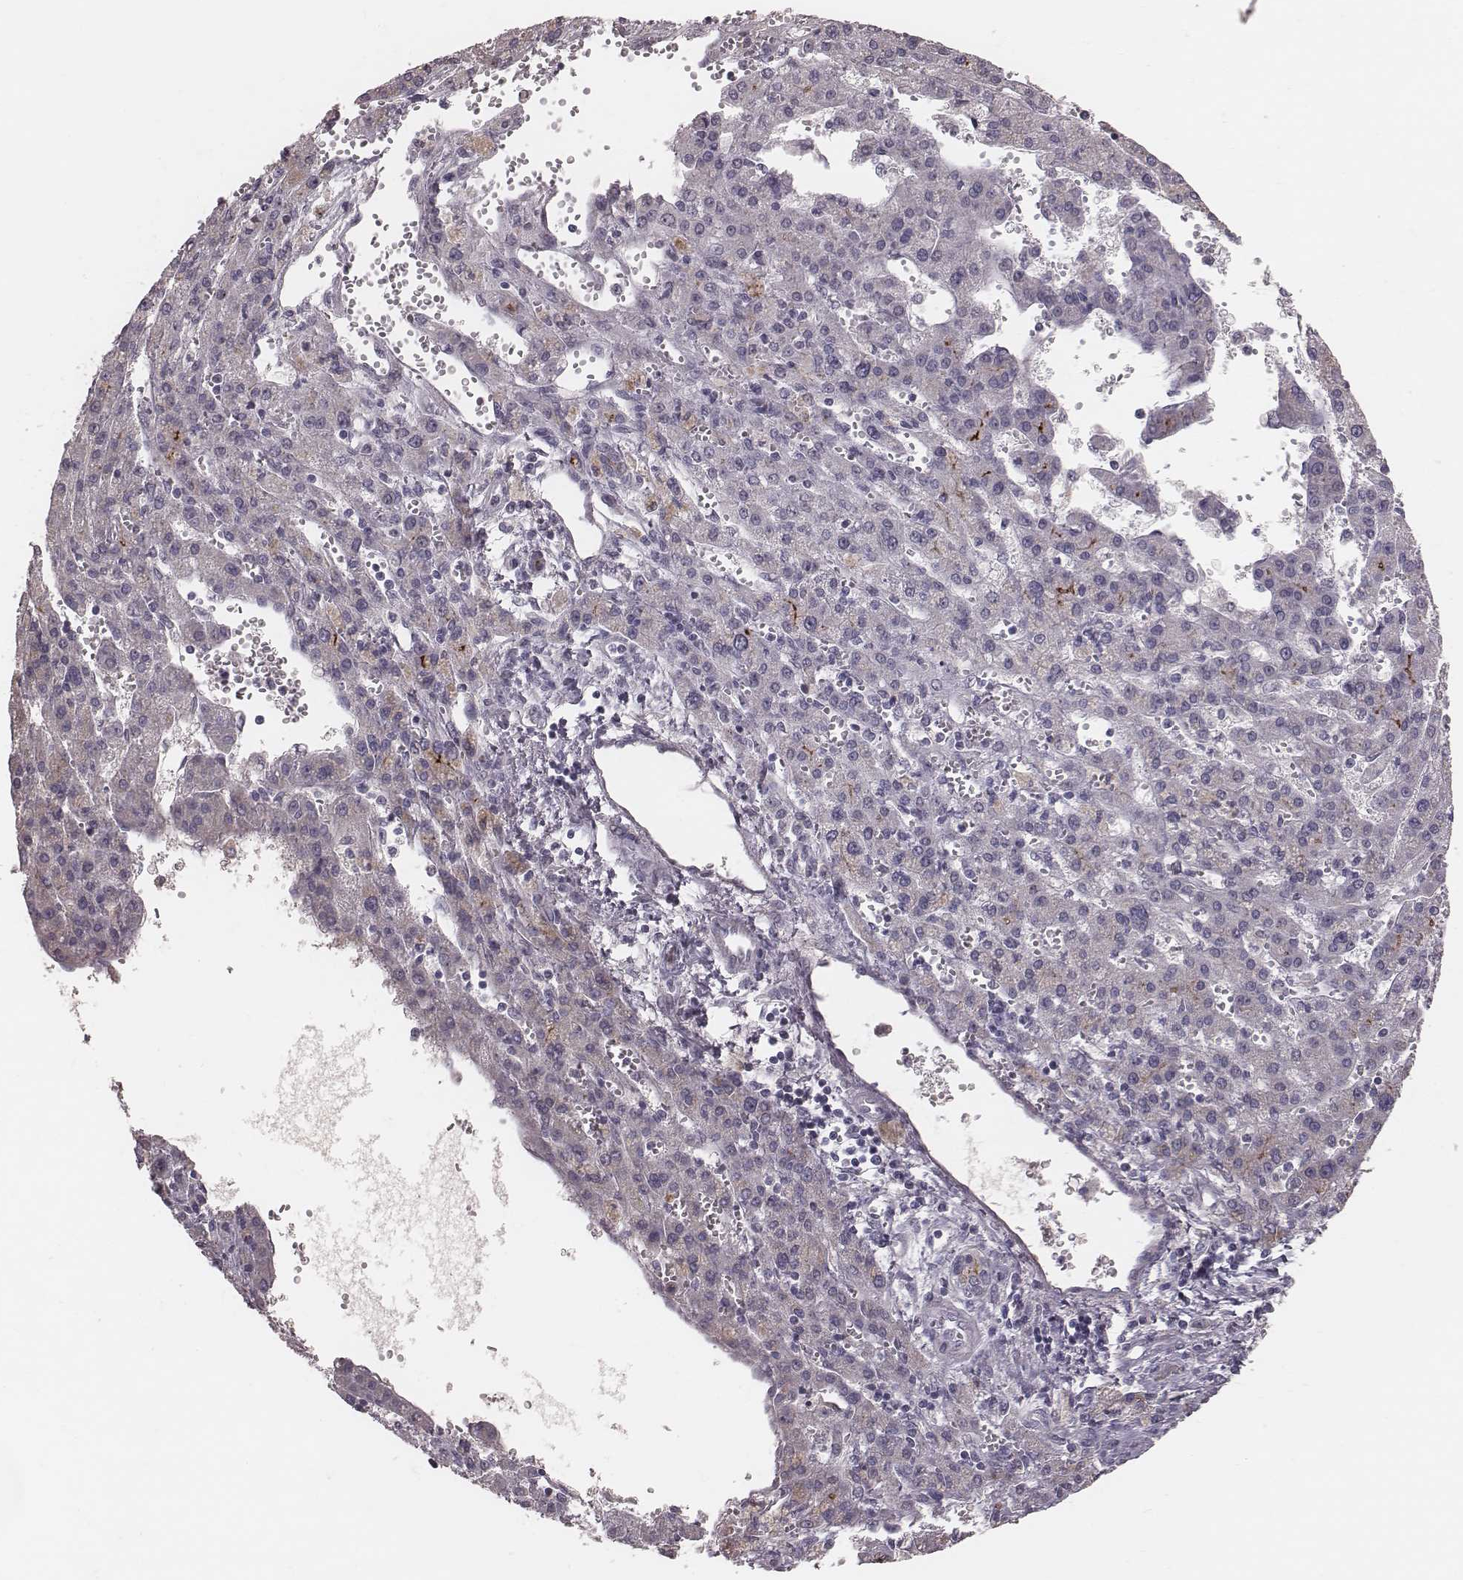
{"staining": {"intensity": "negative", "quantity": "none", "location": "none"}, "tissue": "liver cancer", "cell_type": "Tumor cells", "image_type": "cancer", "snomed": [{"axis": "morphology", "description": "Carcinoma, Hepatocellular, NOS"}, {"axis": "topography", "description": "Liver"}], "caption": "A histopathology image of human hepatocellular carcinoma (liver) is negative for staining in tumor cells.", "gene": "CFTR", "patient": {"sex": "female", "age": 70}}